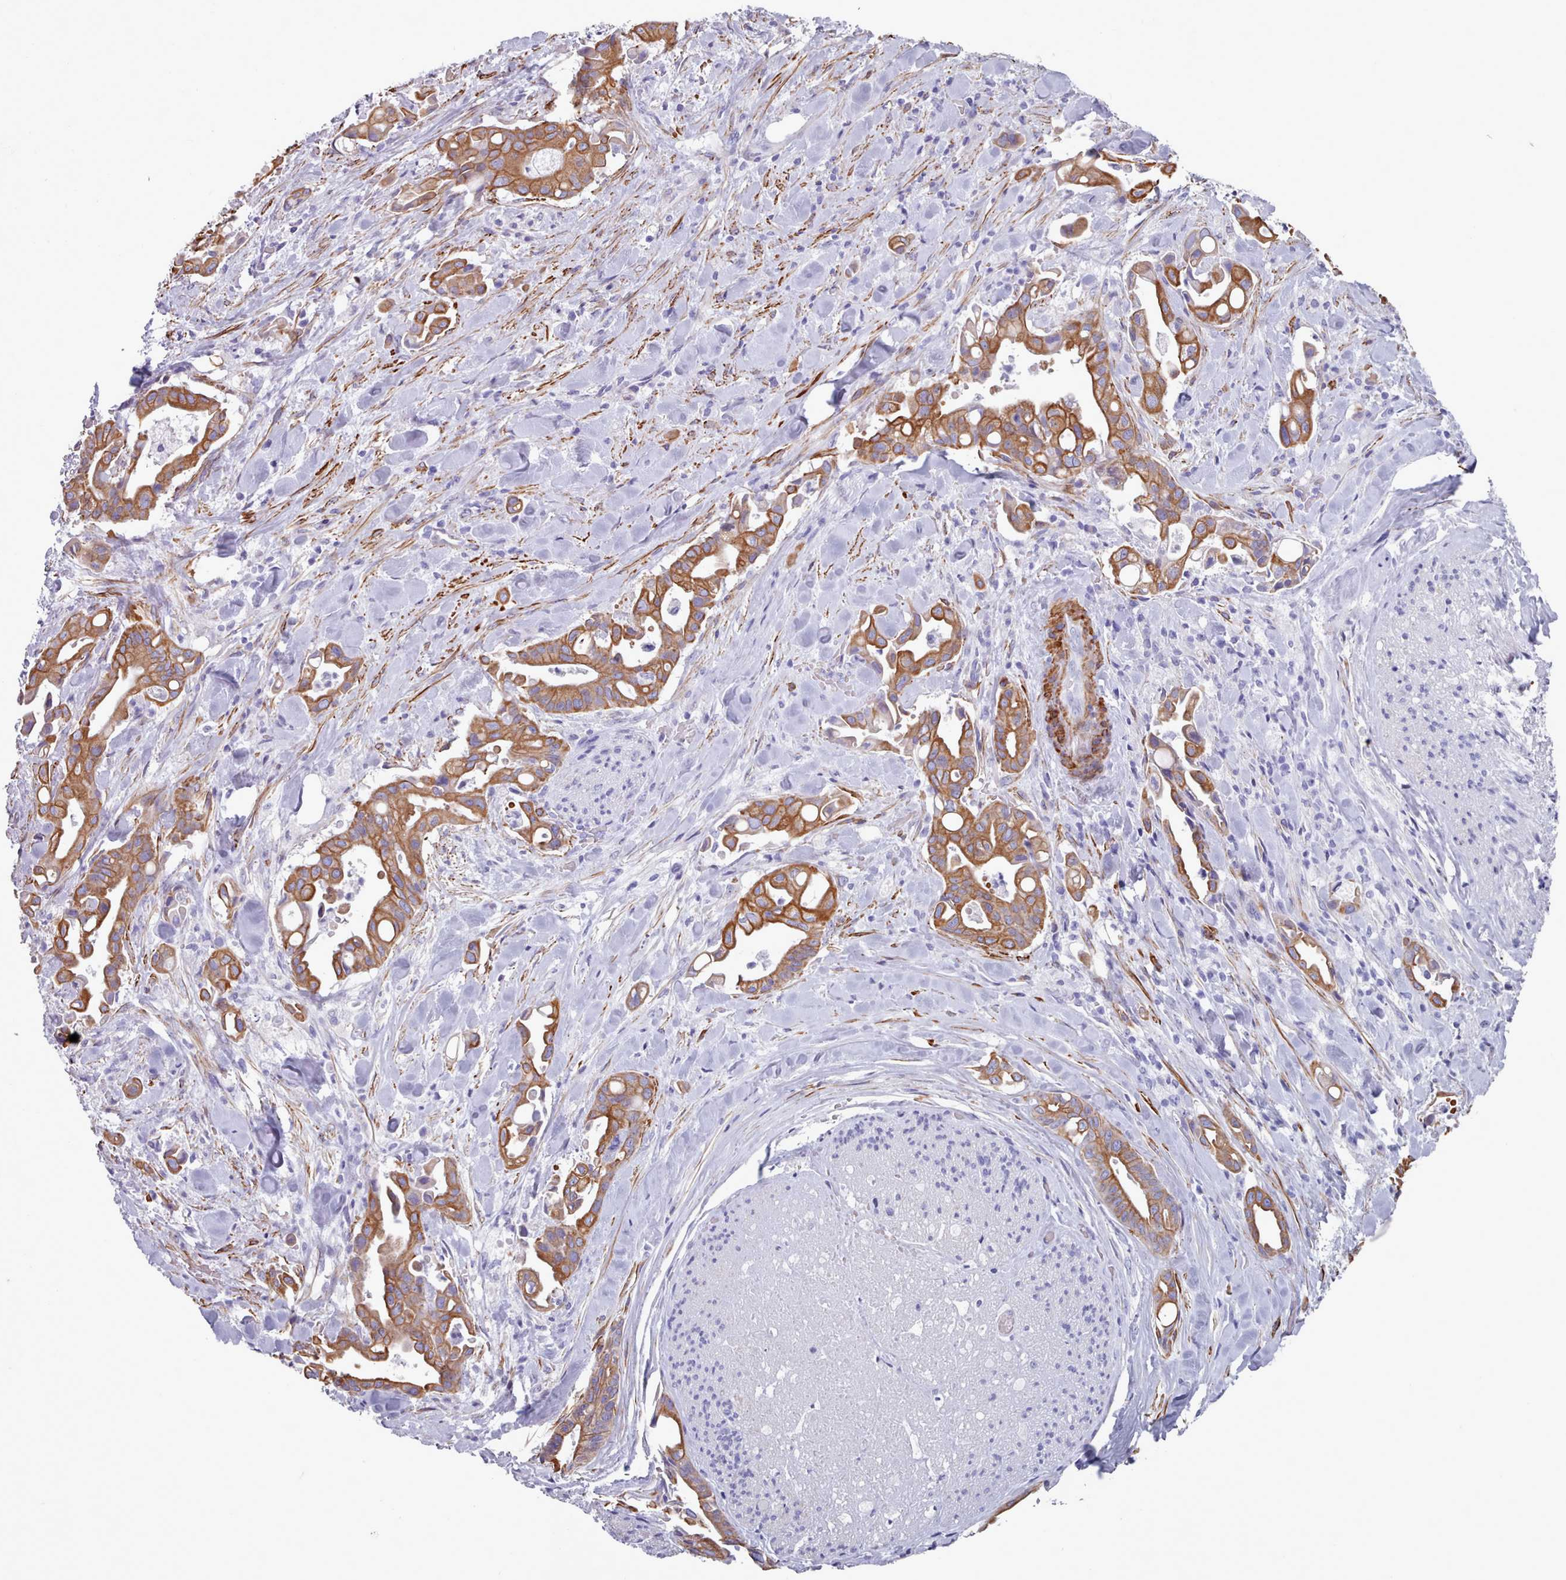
{"staining": {"intensity": "strong", "quantity": ">75%", "location": "cytoplasmic/membranous"}, "tissue": "liver cancer", "cell_type": "Tumor cells", "image_type": "cancer", "snomed": [{"axis": "morphology", "description": "Cholangiocarcinoma"}, {"axis": "topography", "description": "Liver"}], "caption": "An immunohistochemistry image of neoplastic tissue is shown. Protein staining in brown shows strong cytoplasmic/membranous positivity in liver cholangiocarcinoma within tumor cells.", "gene": "FPGS", "patient": {"sex": "female", "age": 68}}